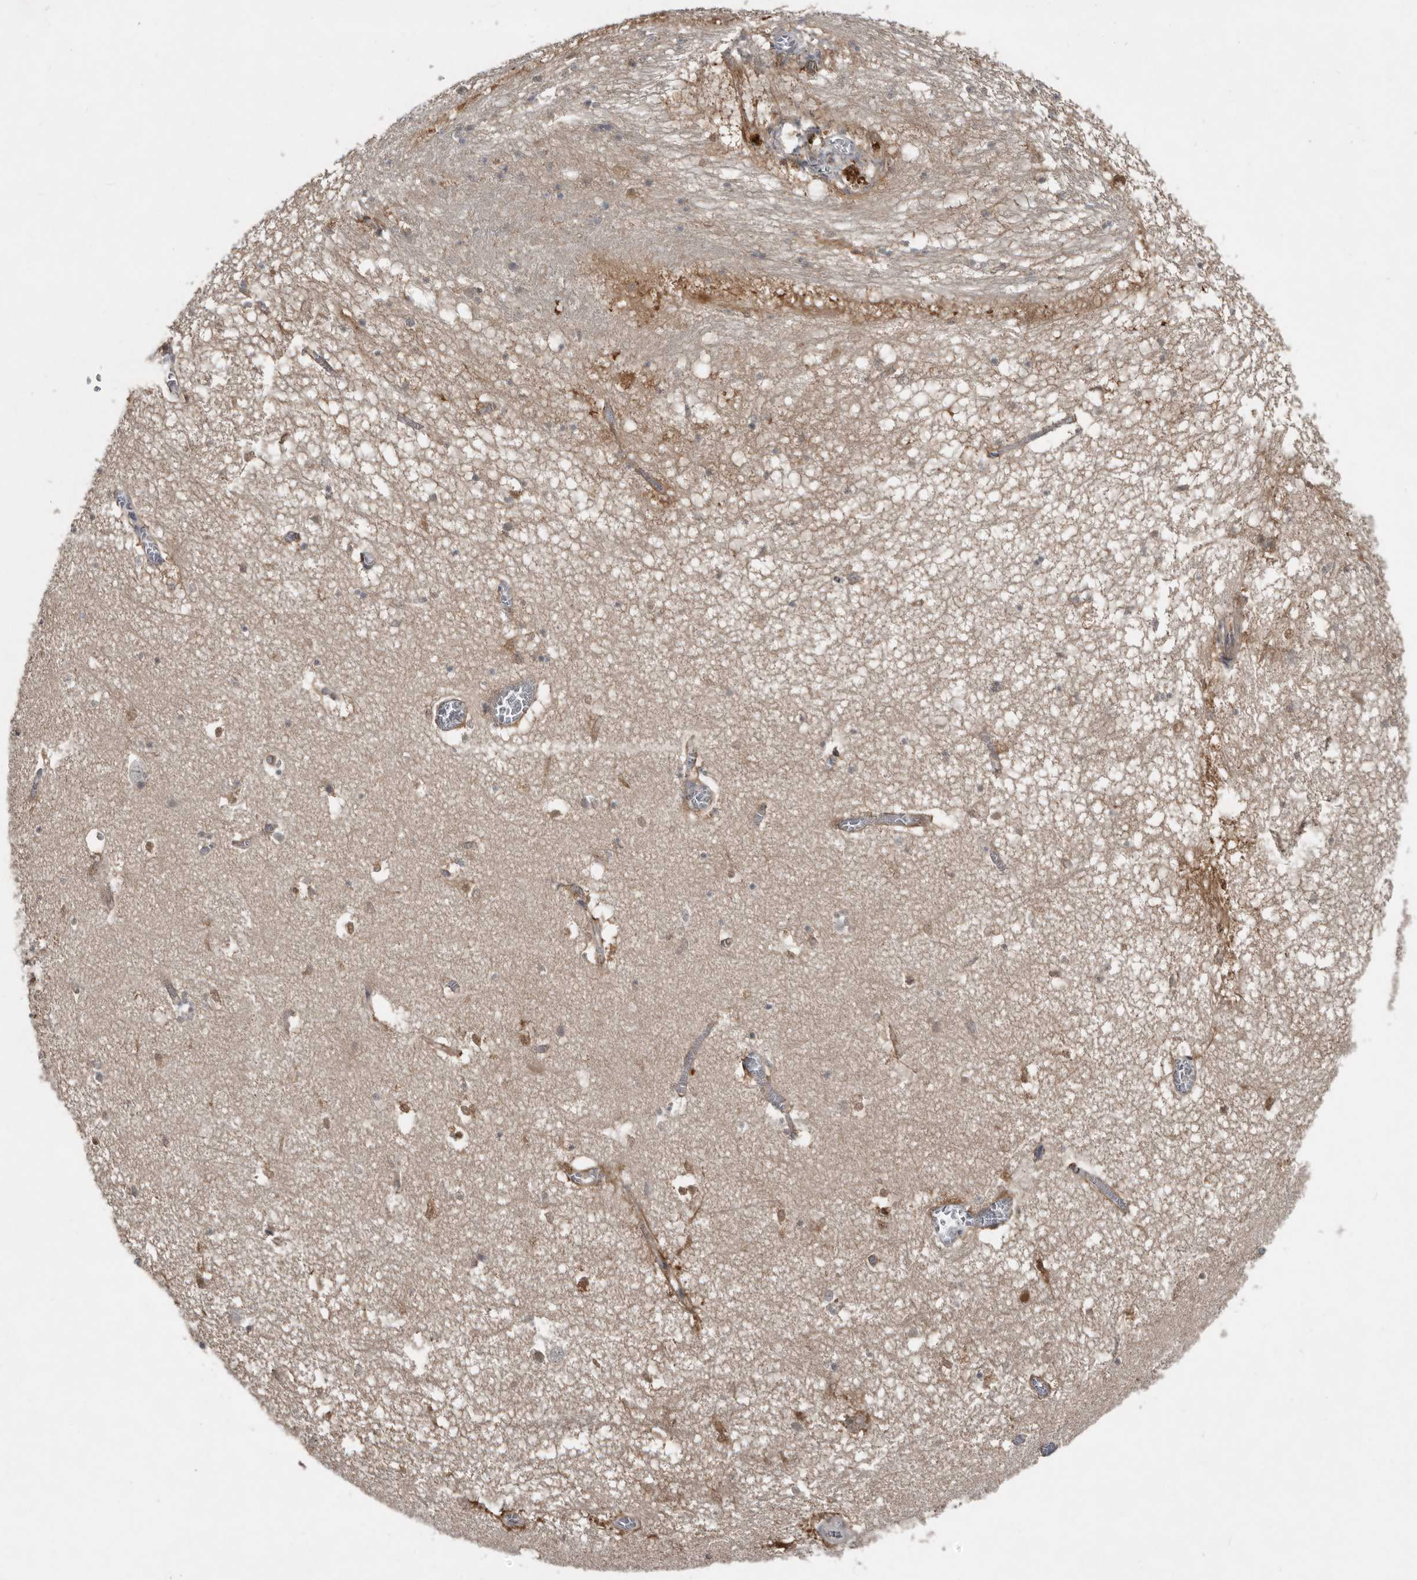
{"staining": {"intensity": "negative", "quantity": "none", "location": "none"}, "tissue": "hippocampus", "cell_type": "Glial cells", "image_type": "normal", "snomed": [{"axis": "morphology", "description": "Normal tissue, NOS"}, {"axis": "topography", "description": "Hippocampus"}], "caption": "Glial cells show no significant staining in normal hippocampus.", "gene": "RBKS", "patient": {"sex": "female", "age": 64}}